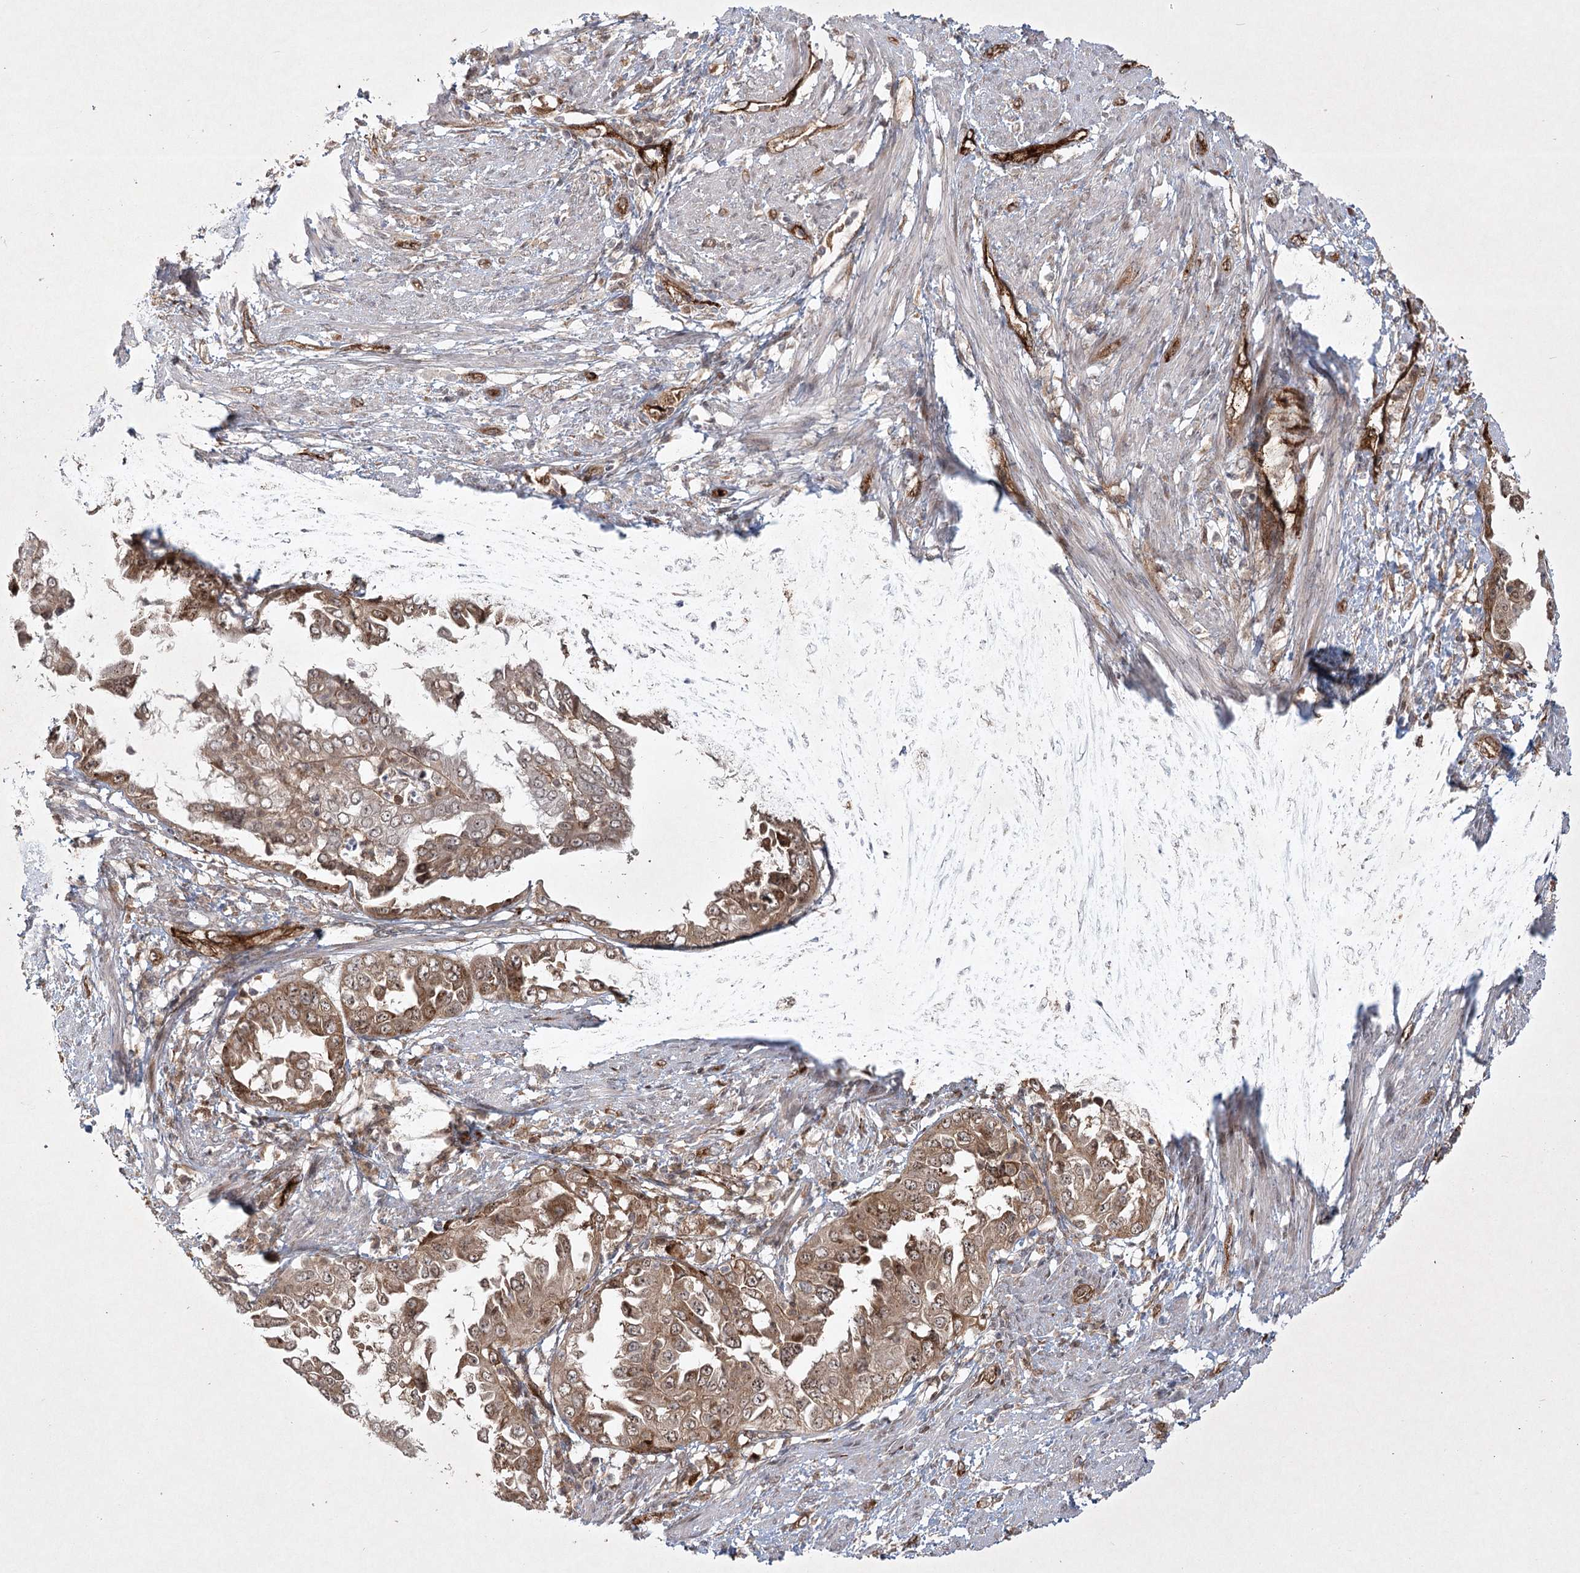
{"staining": {"intensity": "moderate", "quantity": ">75%", "location": "cytoplasmic/membranous,nuclear"}, "tissue": "endometrial cancer", "cell_type": "Tumor cells", "image_type": "cancer", "snomed": [{"axis": "morphology", "description": "Adenocarcinoma, NOS"}, {"axis": "topography", "description": "Endometrium"}], "caption": "Adenocarcinoma (endometrial) tissue displays moderate cytoplasmic/membranous and nuclear expression in about >75% of tumor cells, visualized by immunohistochemistry. Using DAB (3,3'-diaminobenzidine) (brown) and hematoxylin (blue) stains, captured at high magnification using brightfield microscopy.", "gene": "ARHGAP31", "patient": {"sex": "female", "age": 85}}